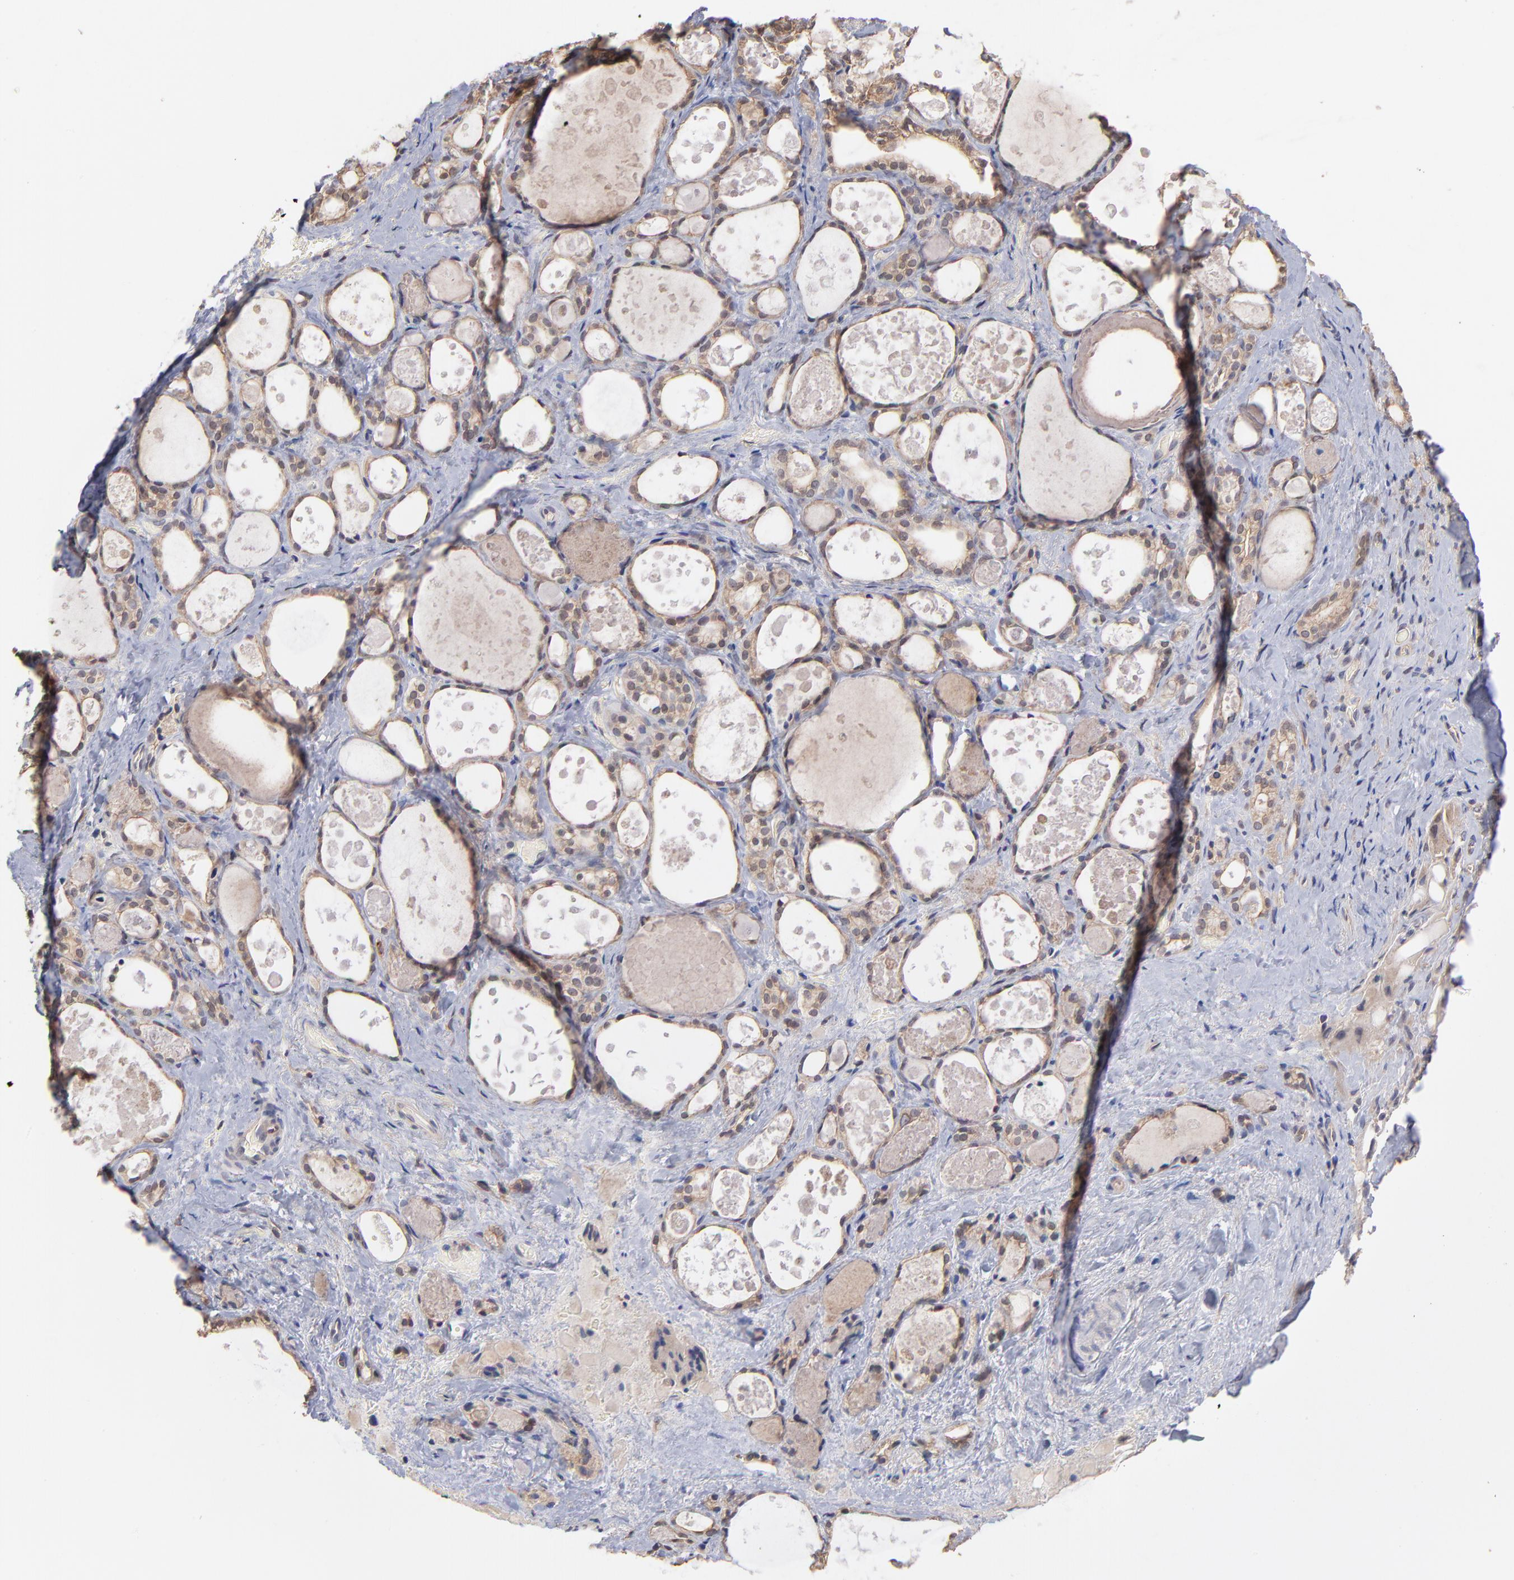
{"staining": {"intensity": "moderate", "quantity": ">75%", "location": "cytoplasmic/membranous"}, "tissue": "thyroid gland", "cell_type": "Glandular cells", "image_type": "normal", "snomed": [{"axis": "morphology", "description": "Normal tissue, NOS"}, {"axis": "topography", "description": "Thyroid gland"}], "caption": "DAB (3,3'-diaminobenzidine) immunohistochemical staining of normal human thyroid gland reveals moderate cytoplasmic/membranous protein positivity in approximately >75% of glandular cells.", "gene": "STAP2", "patient": {"sex": "female", "age": 75}}